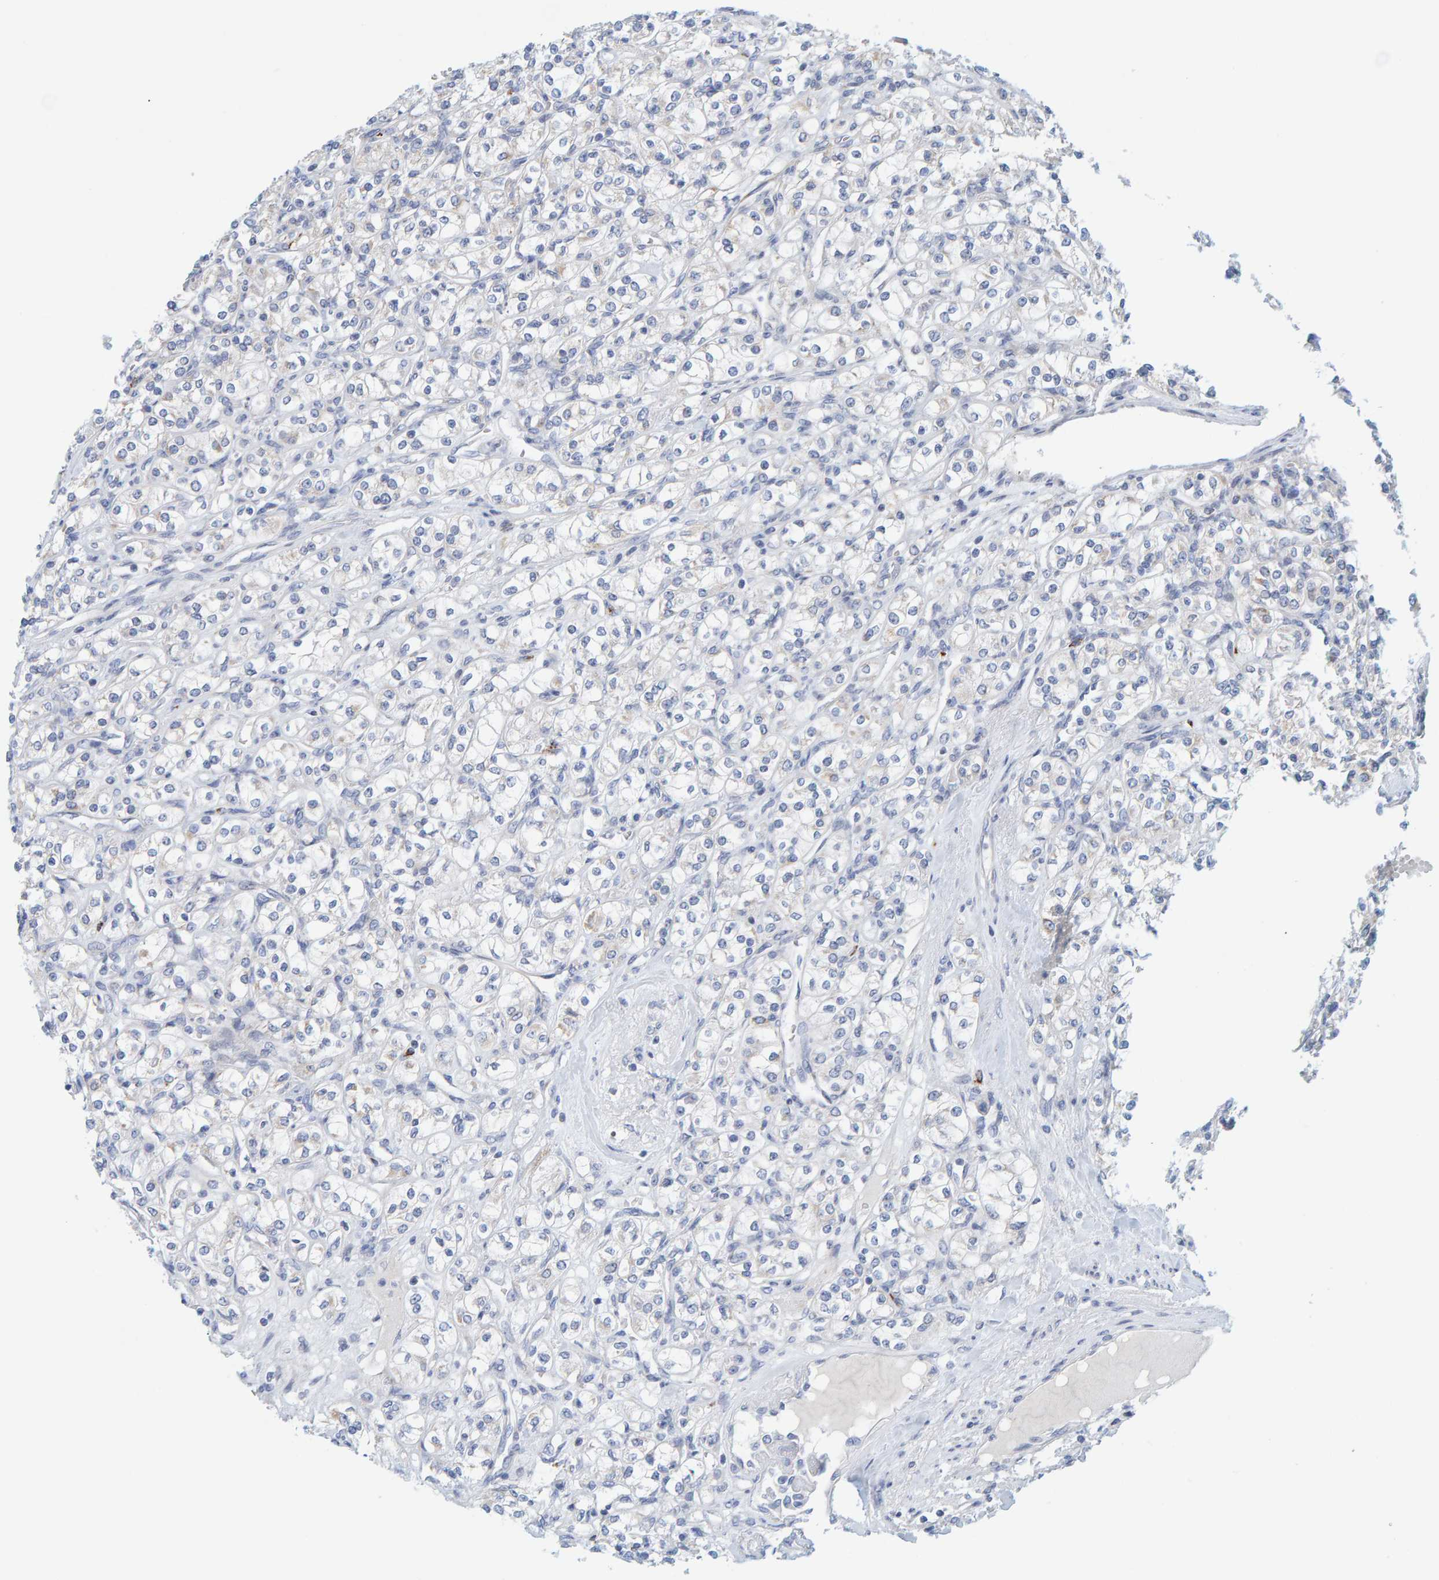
{"staining": {"intensity": "negative", "quantity": "none", "location": "none"}, "tissue": "renal cancer", "cell_type": "Tumor cells", "image_type": "cancer", "snomed": [{"axis": "morphology", "description": "Adenocarcinoma, NOS"}, {"axis": "topography", "description": "Kidney"}], "caption": "This image is of renal cancer (adenocarcinoma) stained with IHC to label a protein in brown with the nuclei are counter-stained blue. There is no positivity in tumor cells.", "gene": "ZC3H3", "patient": {"sex": "male", "age": 77}}